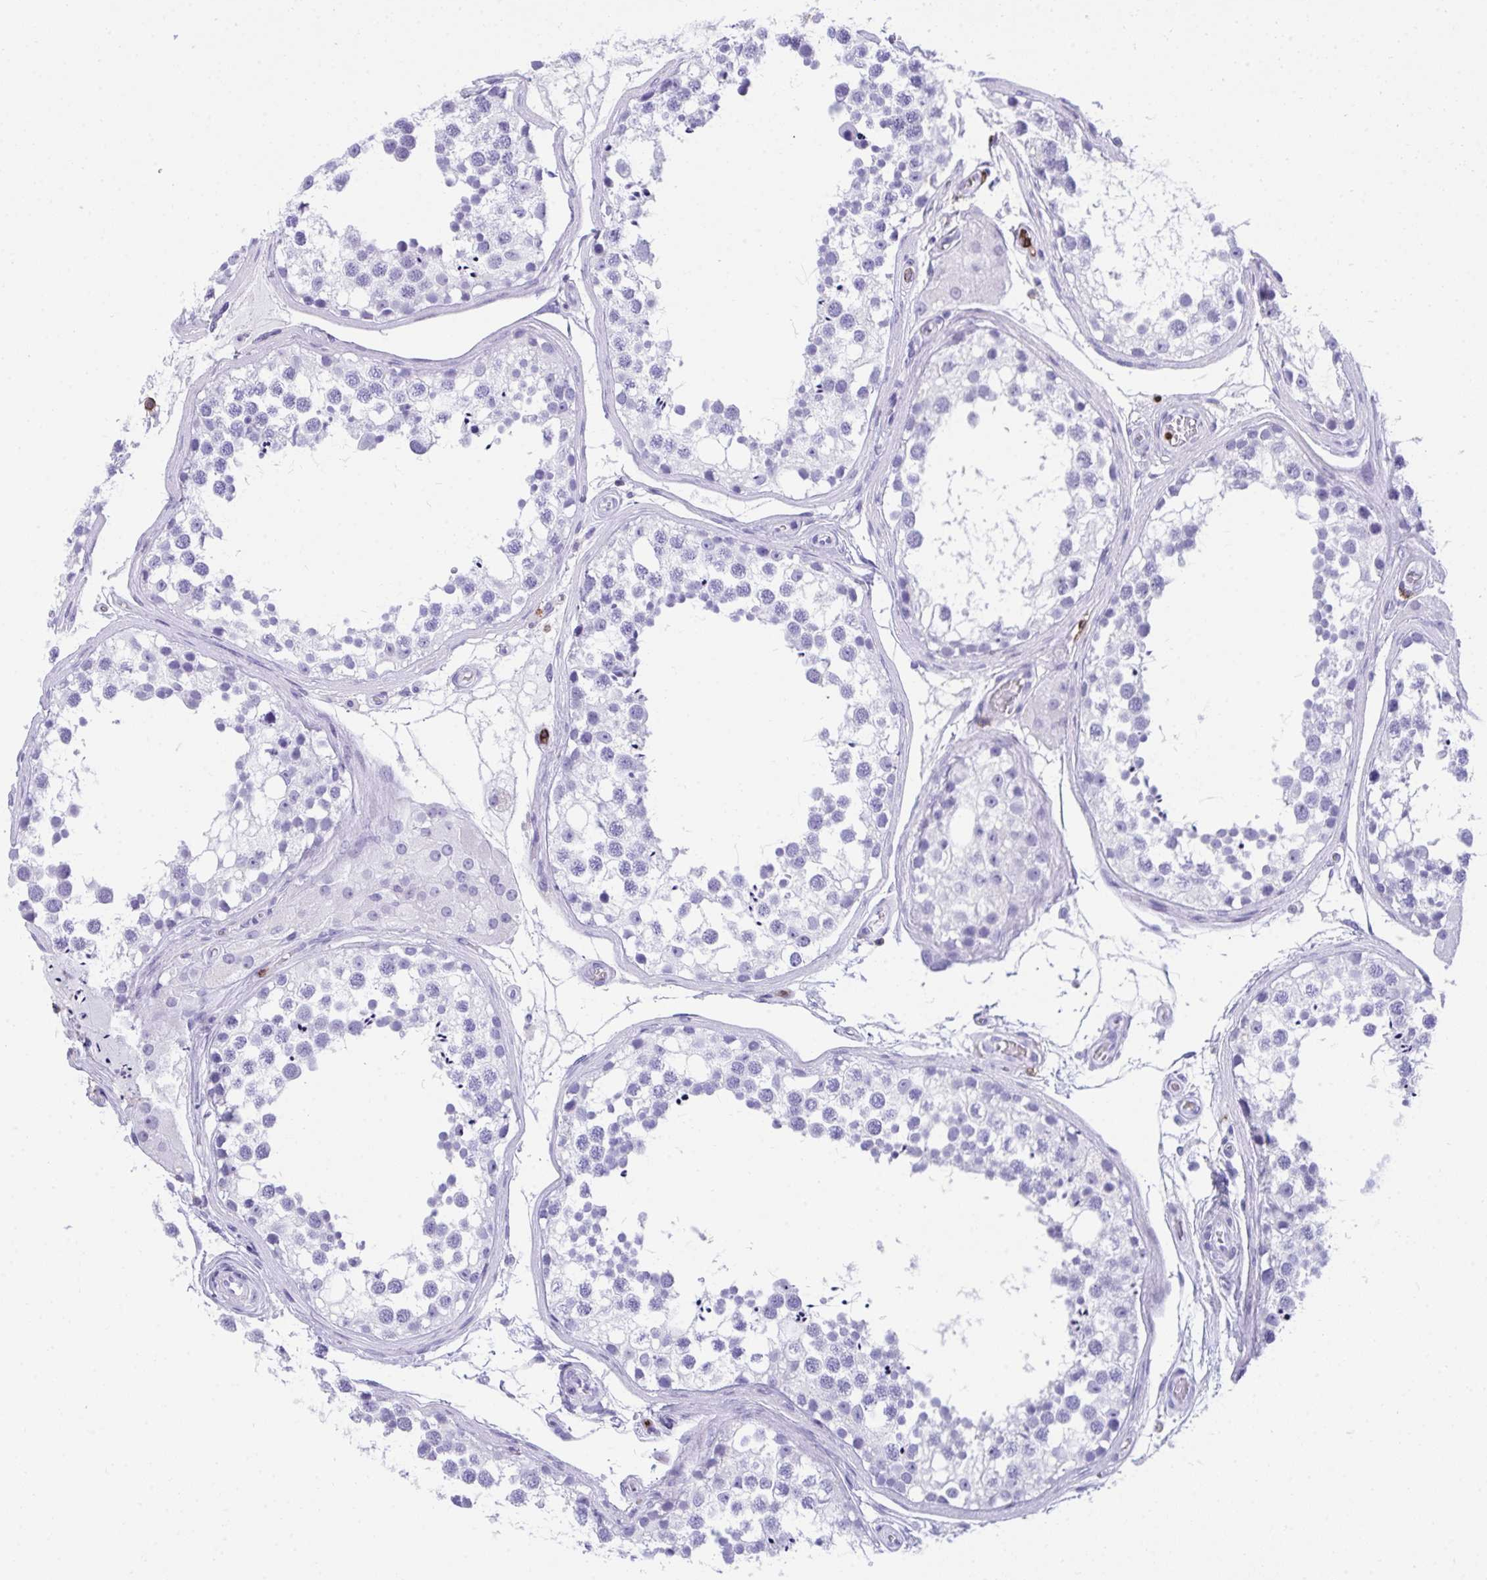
{"staining": {"intensity": "negative", "quantity": "none", "location": "none"}, "tissue": "testis", "cell_type": "Cells in seminiferous ducts", "image_type": "normal", "snomed": [{"axis": "morphology", "description": "Normal tissue, NOS"}, {"axis": "morphology", "description": "Seminoma, NOS"}, {"axis": "topography", "description": "Testis"}], "caption": "Immunohistochemical staining of benign testis shows no significant expression in cells in seminiferous ducts.", "gene": "SPN", "patient": {"sex": "male", "age": 65}}